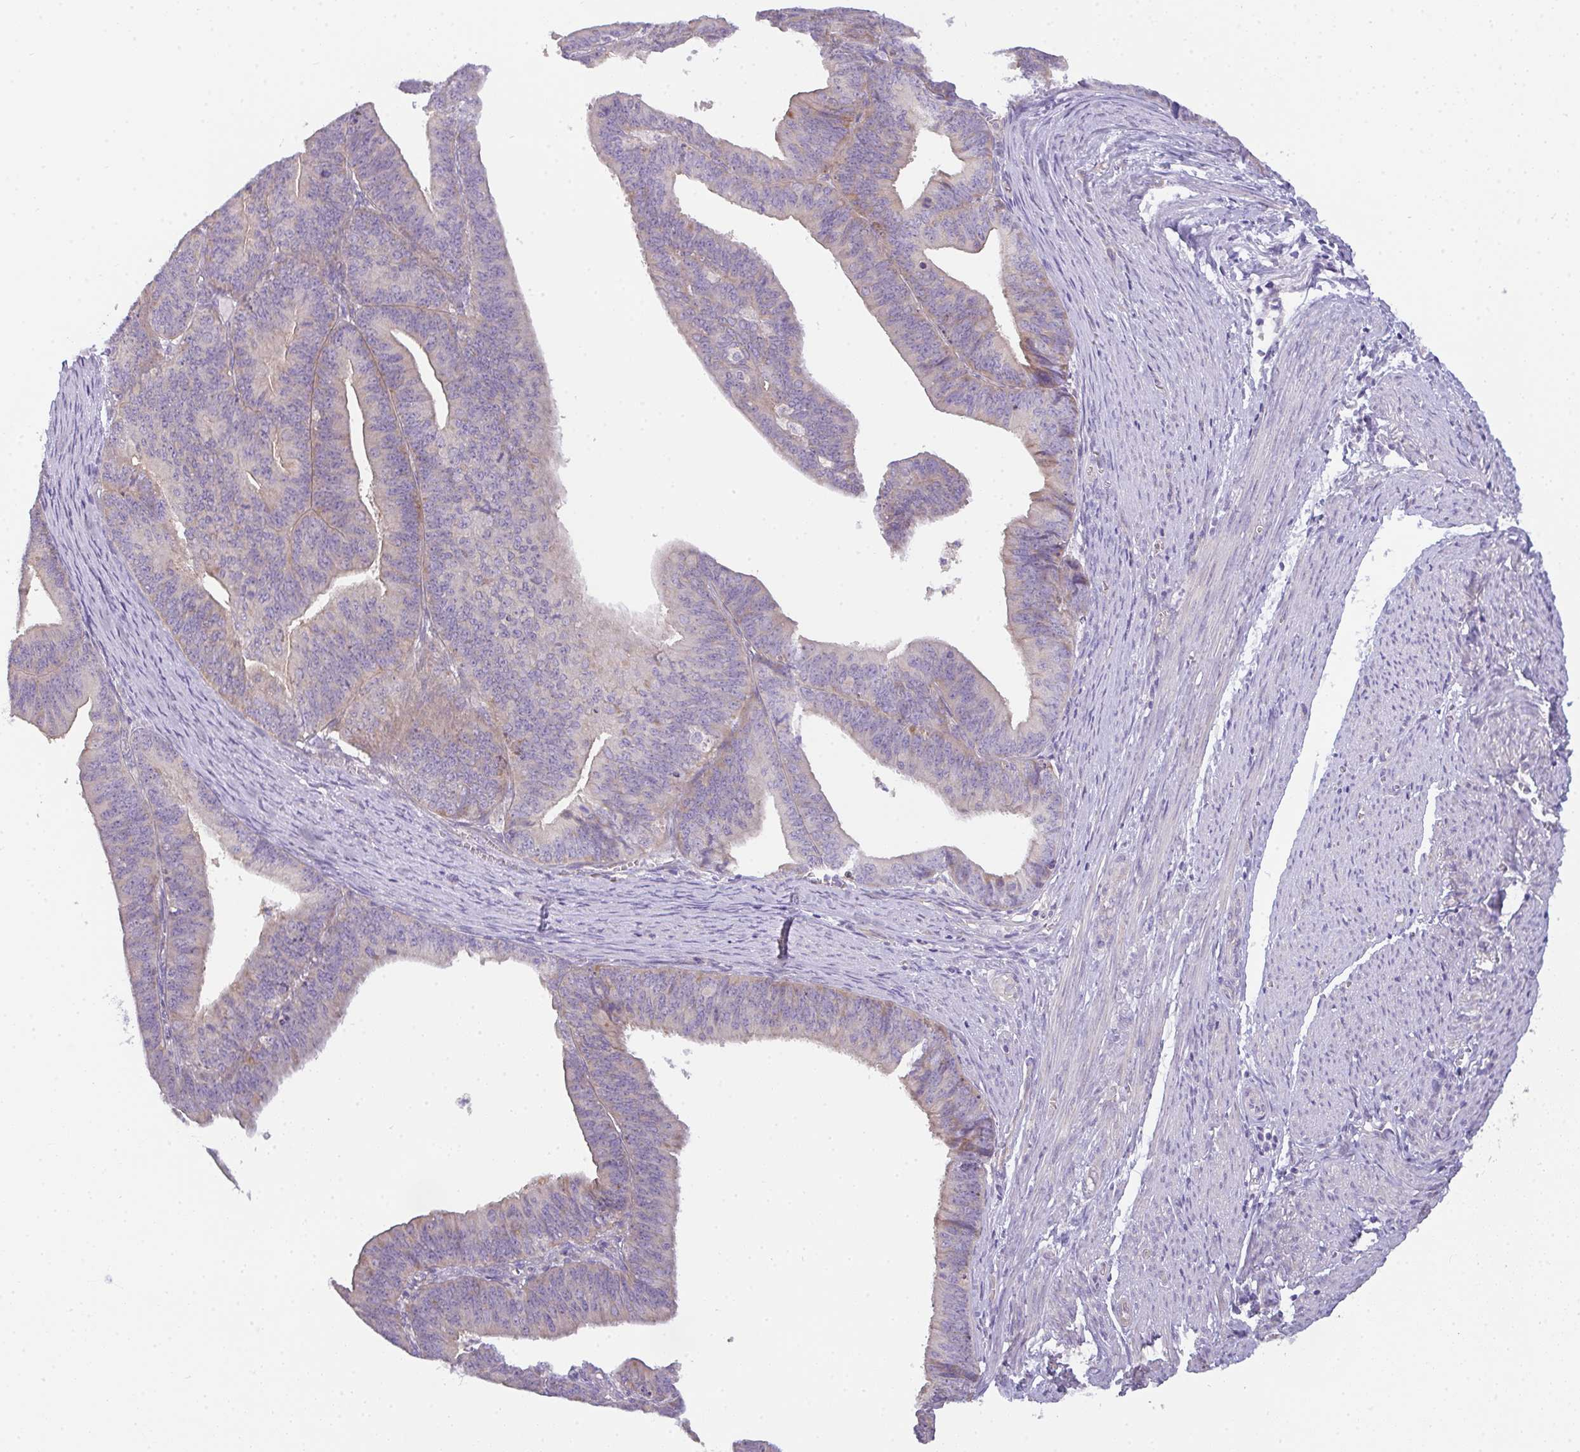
{"staining": {"intensity": "weak", "quantity": "<25%", "location": "cytoplasmic/membranous"}, "tissue": "endometrial cancer", "cell_type": "Tumor cells", "image_type": "cancer", "snomed": [{"axis": "morphology", "description": "Adenocarcinoma, NOS"}, {"axis": "topography", "description": "Endometrium"}], "caption": "Endometrial cancer (adenocarcinoma) was stained to show a protein in brown. There is no significant expression in tumor cells. (DAB (3,3'-diaminobenzidine) immunohistochemistry, high magnification).", "gene": "FILIP1", "patient": {"sex": "female", "age": 73}}